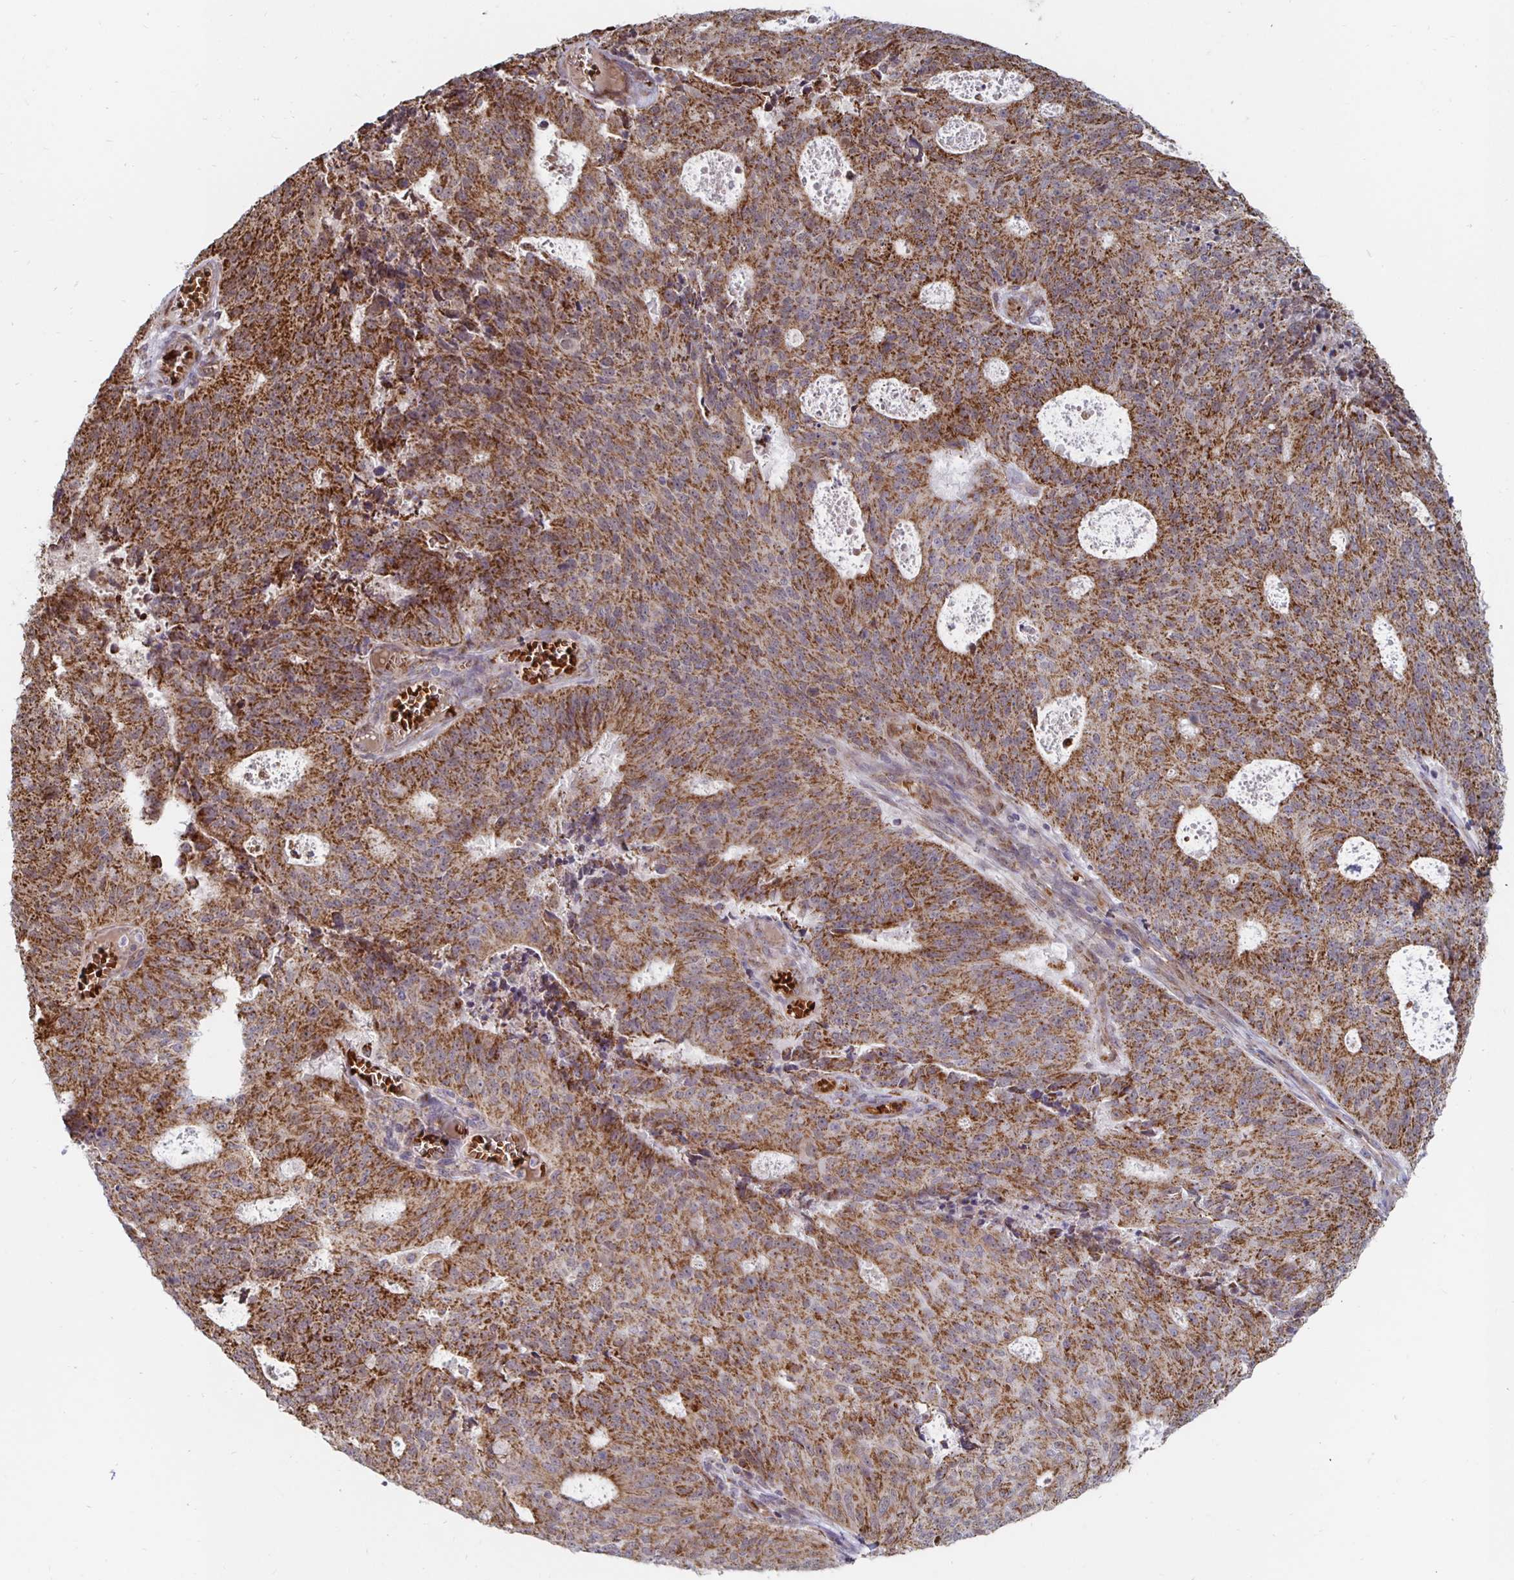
{"staining": {"intensity": "strong", "quantity": ">75%", "location": "cytoplasmic/membranous"}, "tissue": "endometrial cancer", "cell_type": "Tumor cells", "image_type": "cancer", "snomed": [{"axis": "morphology", "description": "Adenocarcinoma, NOS"}, {"axis": "topography", "description": "Endometrium"}], "caption": "Endometrial adenocarcinoma was stained to show a protein in brown. There is high levels of strong cytoplasmic/membranous expression in approximately >75% of tumor cells. The staining was performed using DAB to visualize the protein expression in brown, while the nuclei were stained in blue with hematoxylin (Magnification: 20x).", "gene": "MRPL28", "patient": {"sex": "female", "age": 82}}